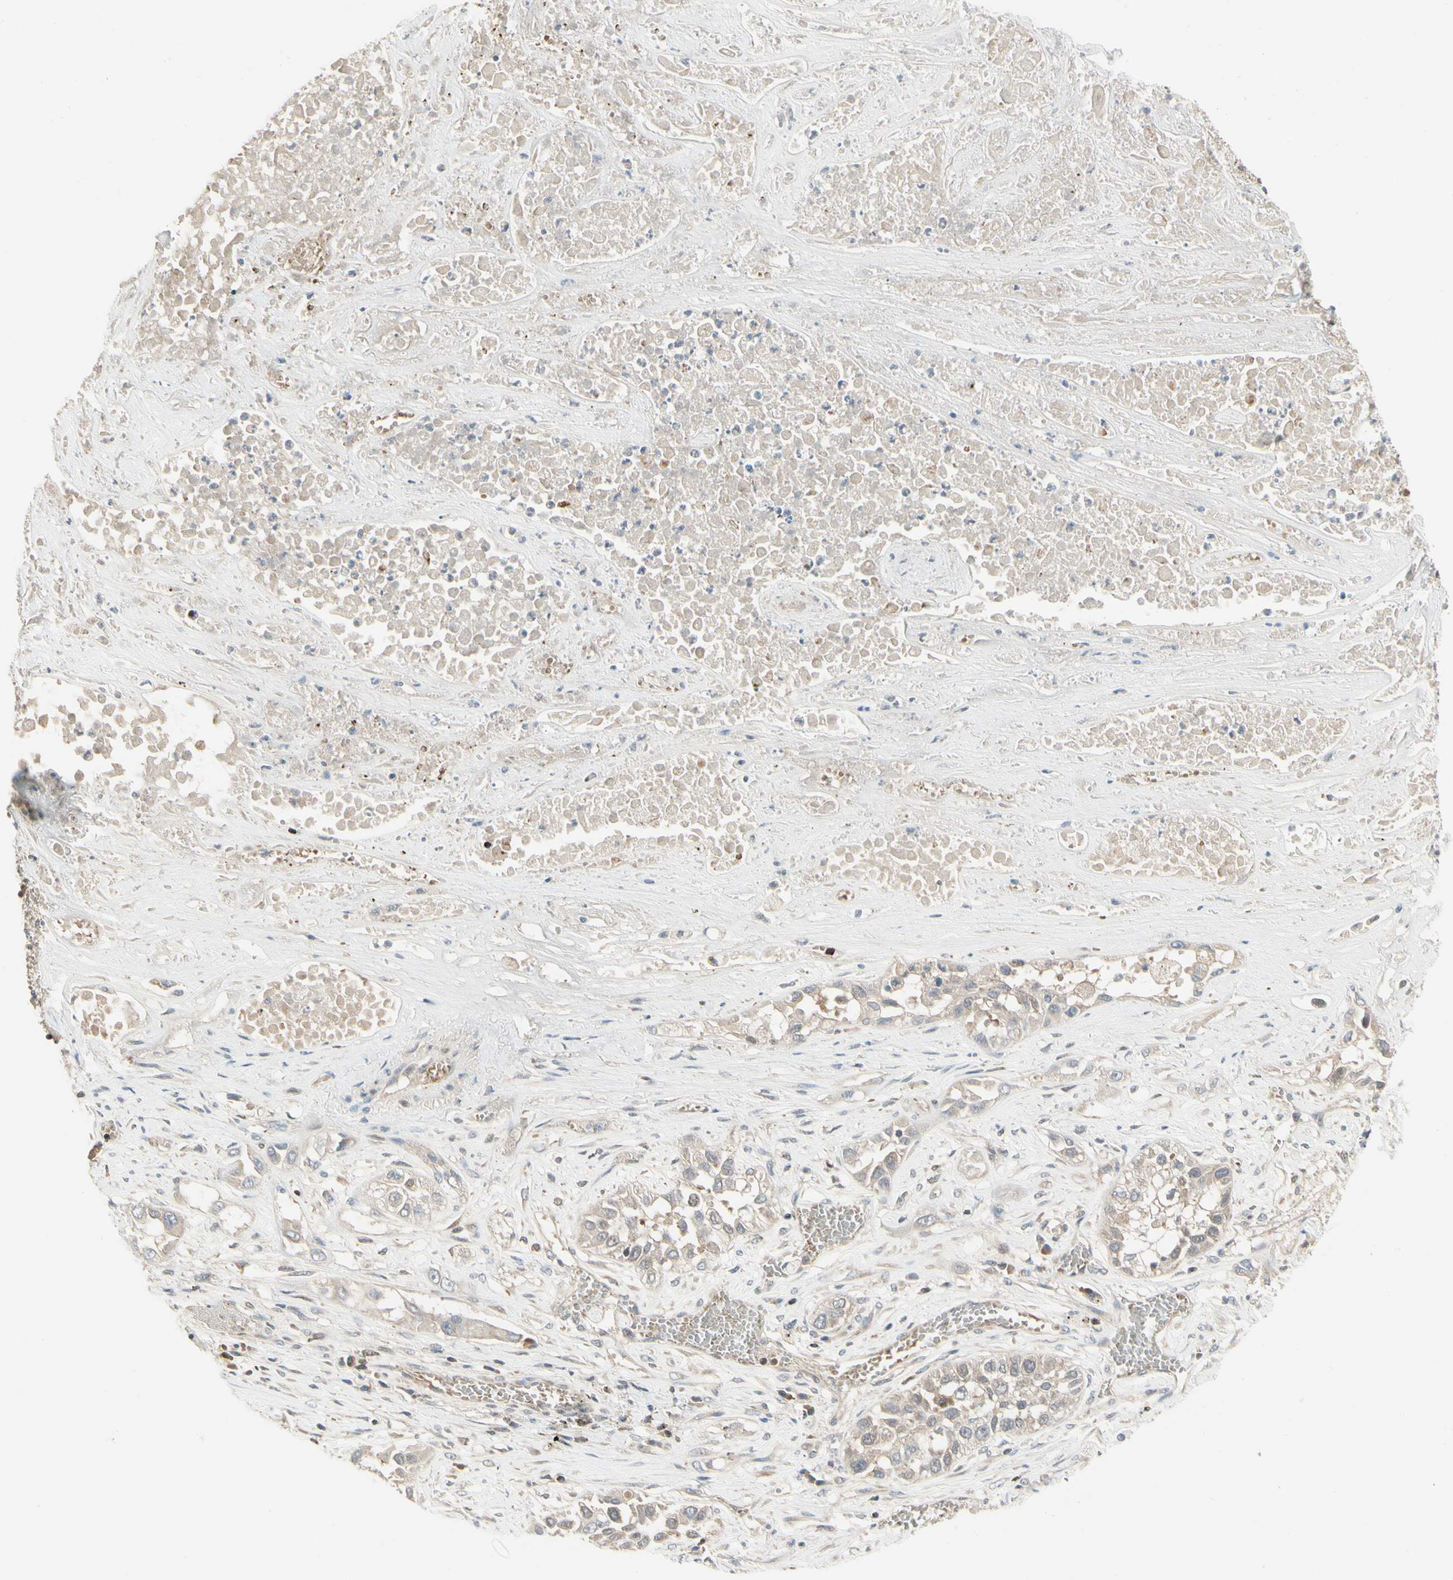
{"staining": {"intensity": "weak", "quantity": ">75%", "location": "cytoplasmic/membranous"}, "tissue": "lung cancer", "cell_type": "Tumor cells", "image_type": "cancer", "snomed": [{"axis": "morphology", "description": "Squamous cell carcinoma, NOS"}, {"axis": "topography", "description": "Lung"}], "caption": "DAB immunohistochemical staining of lung cancer shows weak cytoplasmic/membranous protein positivity in approximately >75% of tumor cells.", "gene": "EVC", "patient": {"sex": "male", "age": 71}}